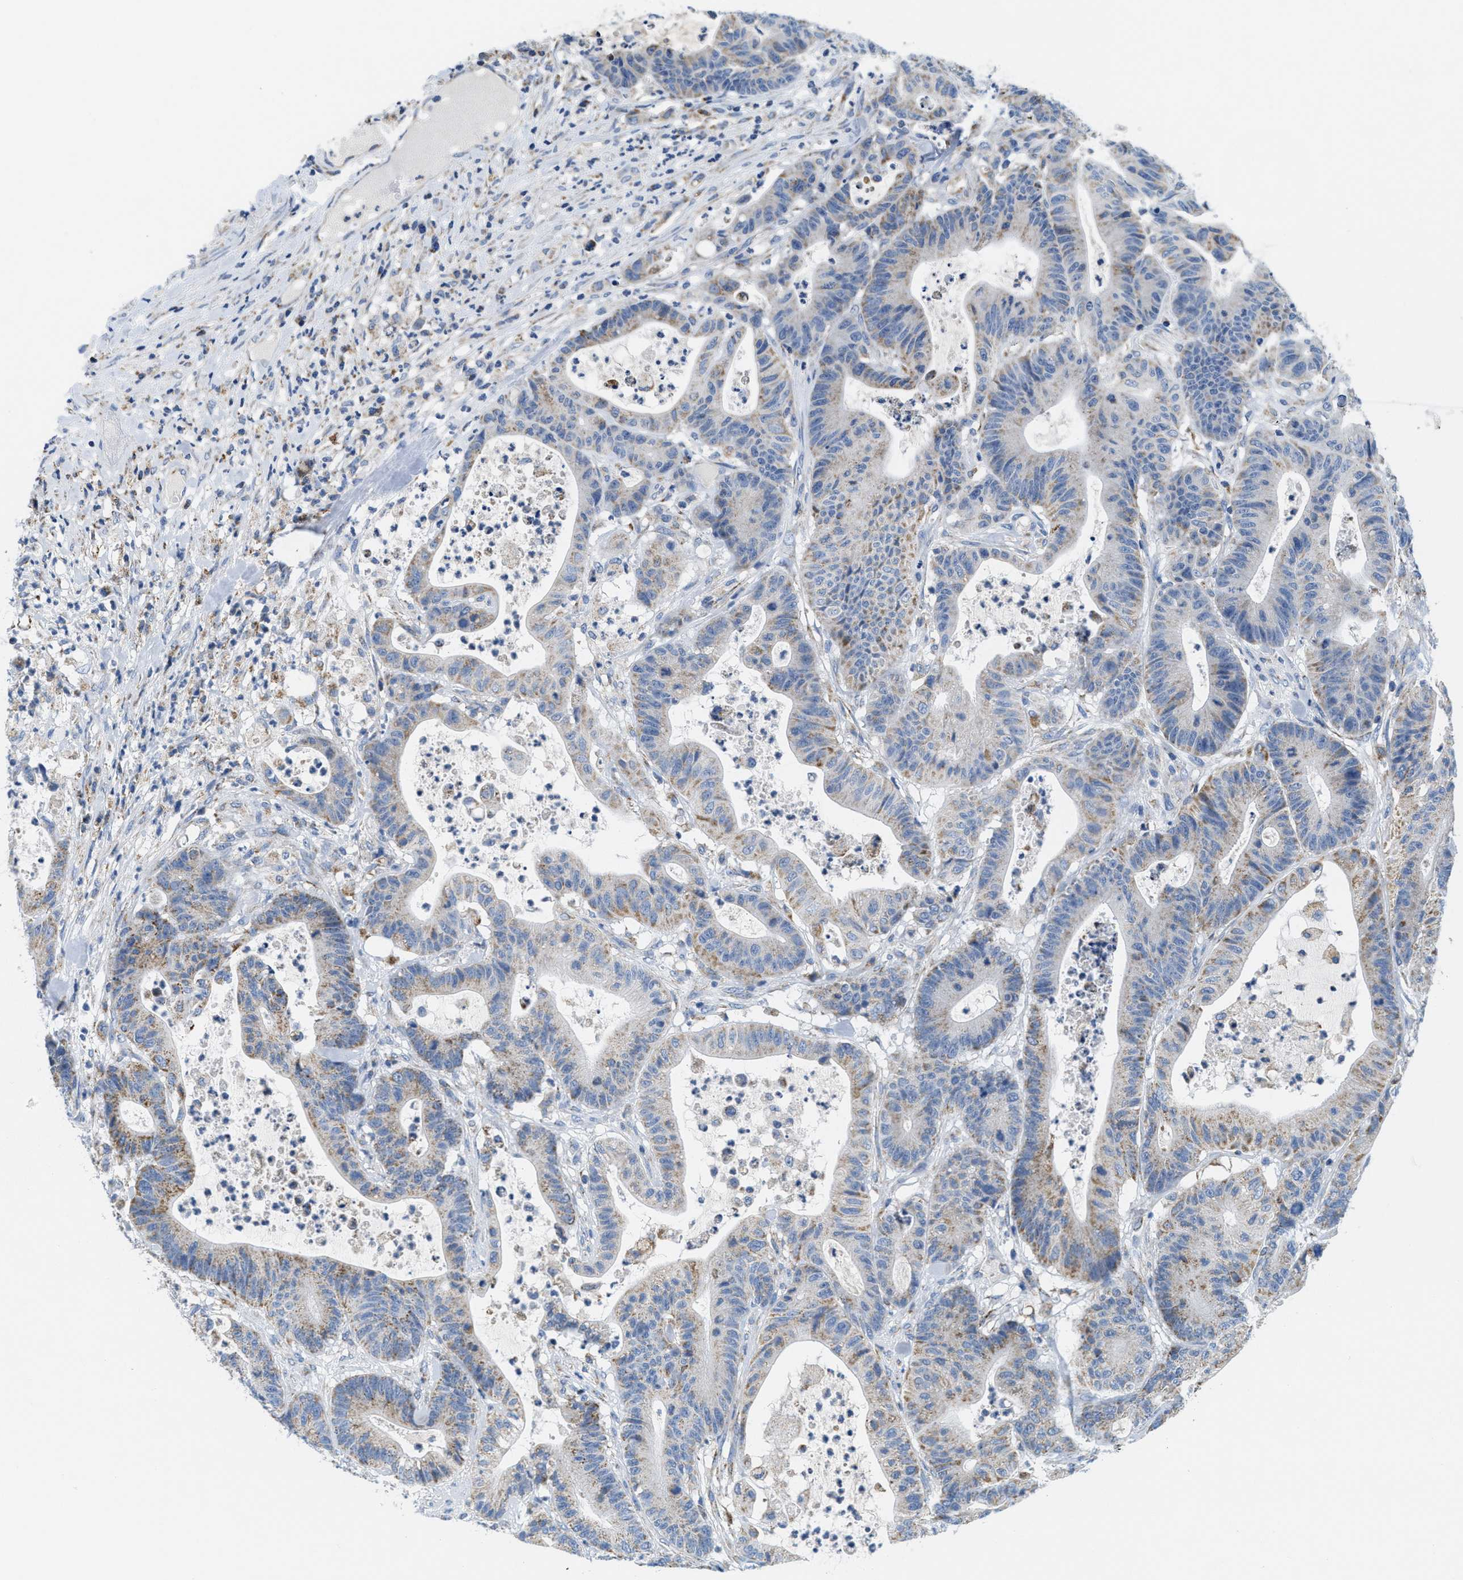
{"staining": {"intensity": "moderate", "quantity": "<25%", "location": "cytoplasmic/membranous"}, "tissue": "colorectal cancer", "cell_type": "Tumor cells", "image_type": "cancer", "snomed": [{"axis": "morphology", "description": "Adenocarcinoma, NOS"}, {"axis": "topography", "description": "Colon"}], "caption": "Tumor cells exhibit low levels of moderate cytoplasmic/membranous positivity in about <25% of cells in human colorectal adenocarcinoma.", "gene": "KCNJ5", "patient": {"sex": "female", "age": 84}}